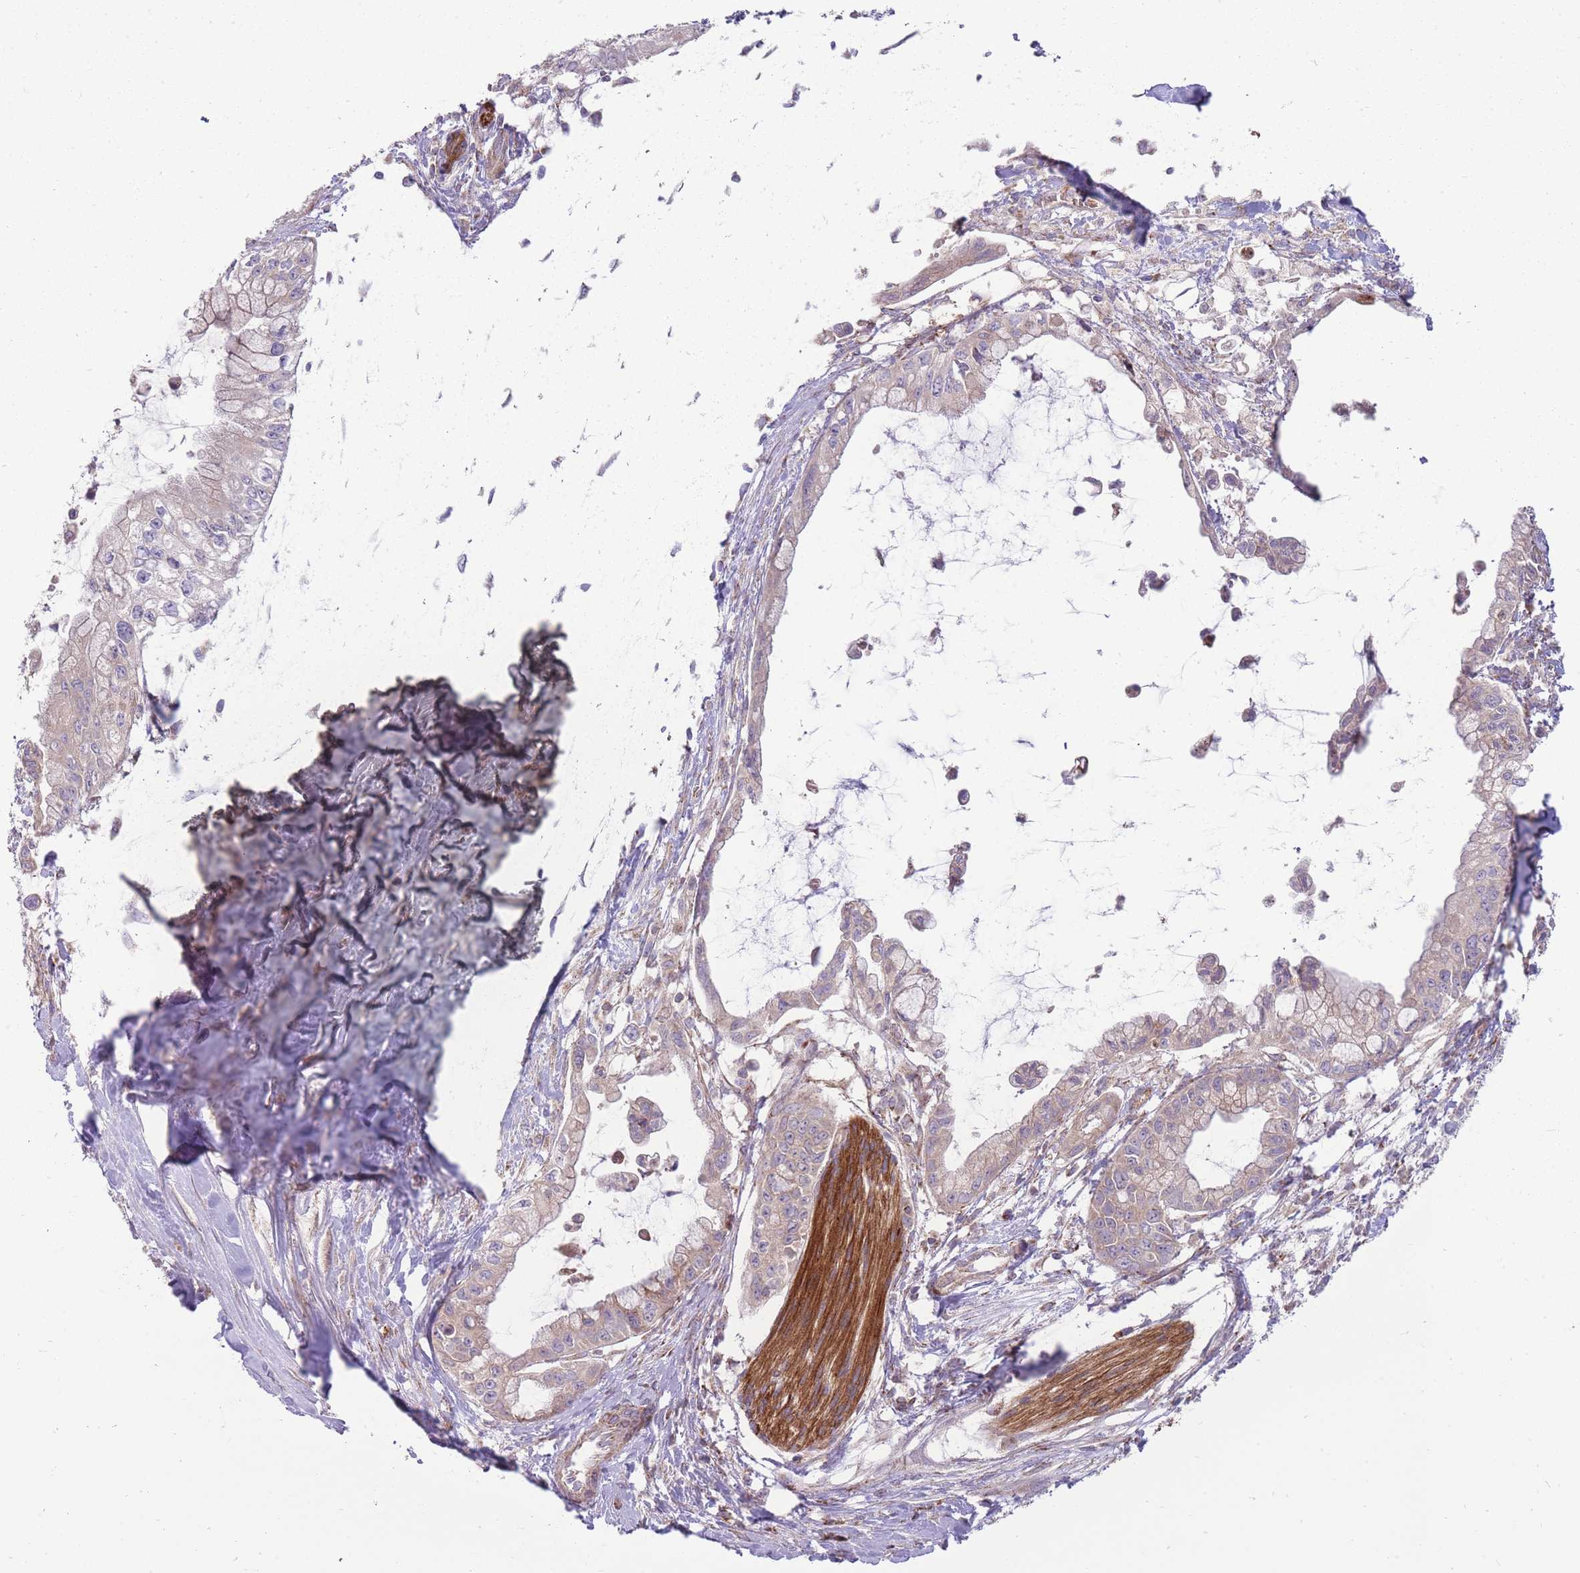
{"staining": {"intensity": "moderate", "quantity": "<25%", "location": "cytoplasmic/membranous"}, "tissue": "pancreatic cancer", "cell_type": "Tumor cells", "image_type": "cancer", "snomed": [{"axis": "morphology", "description": "Adenocarcinoma, NOS"}, {"axis": "topography", "description": "Pancreas"}], "caption": "This image displays IHC staining of pancreatic cancer (adenocarcinoma), with low moderate cytoplasmic/membranous staining in approximately <25% of tumor cells.", "gene": "ANKRD10", "patient": {"sex": "male", "age": 48}}